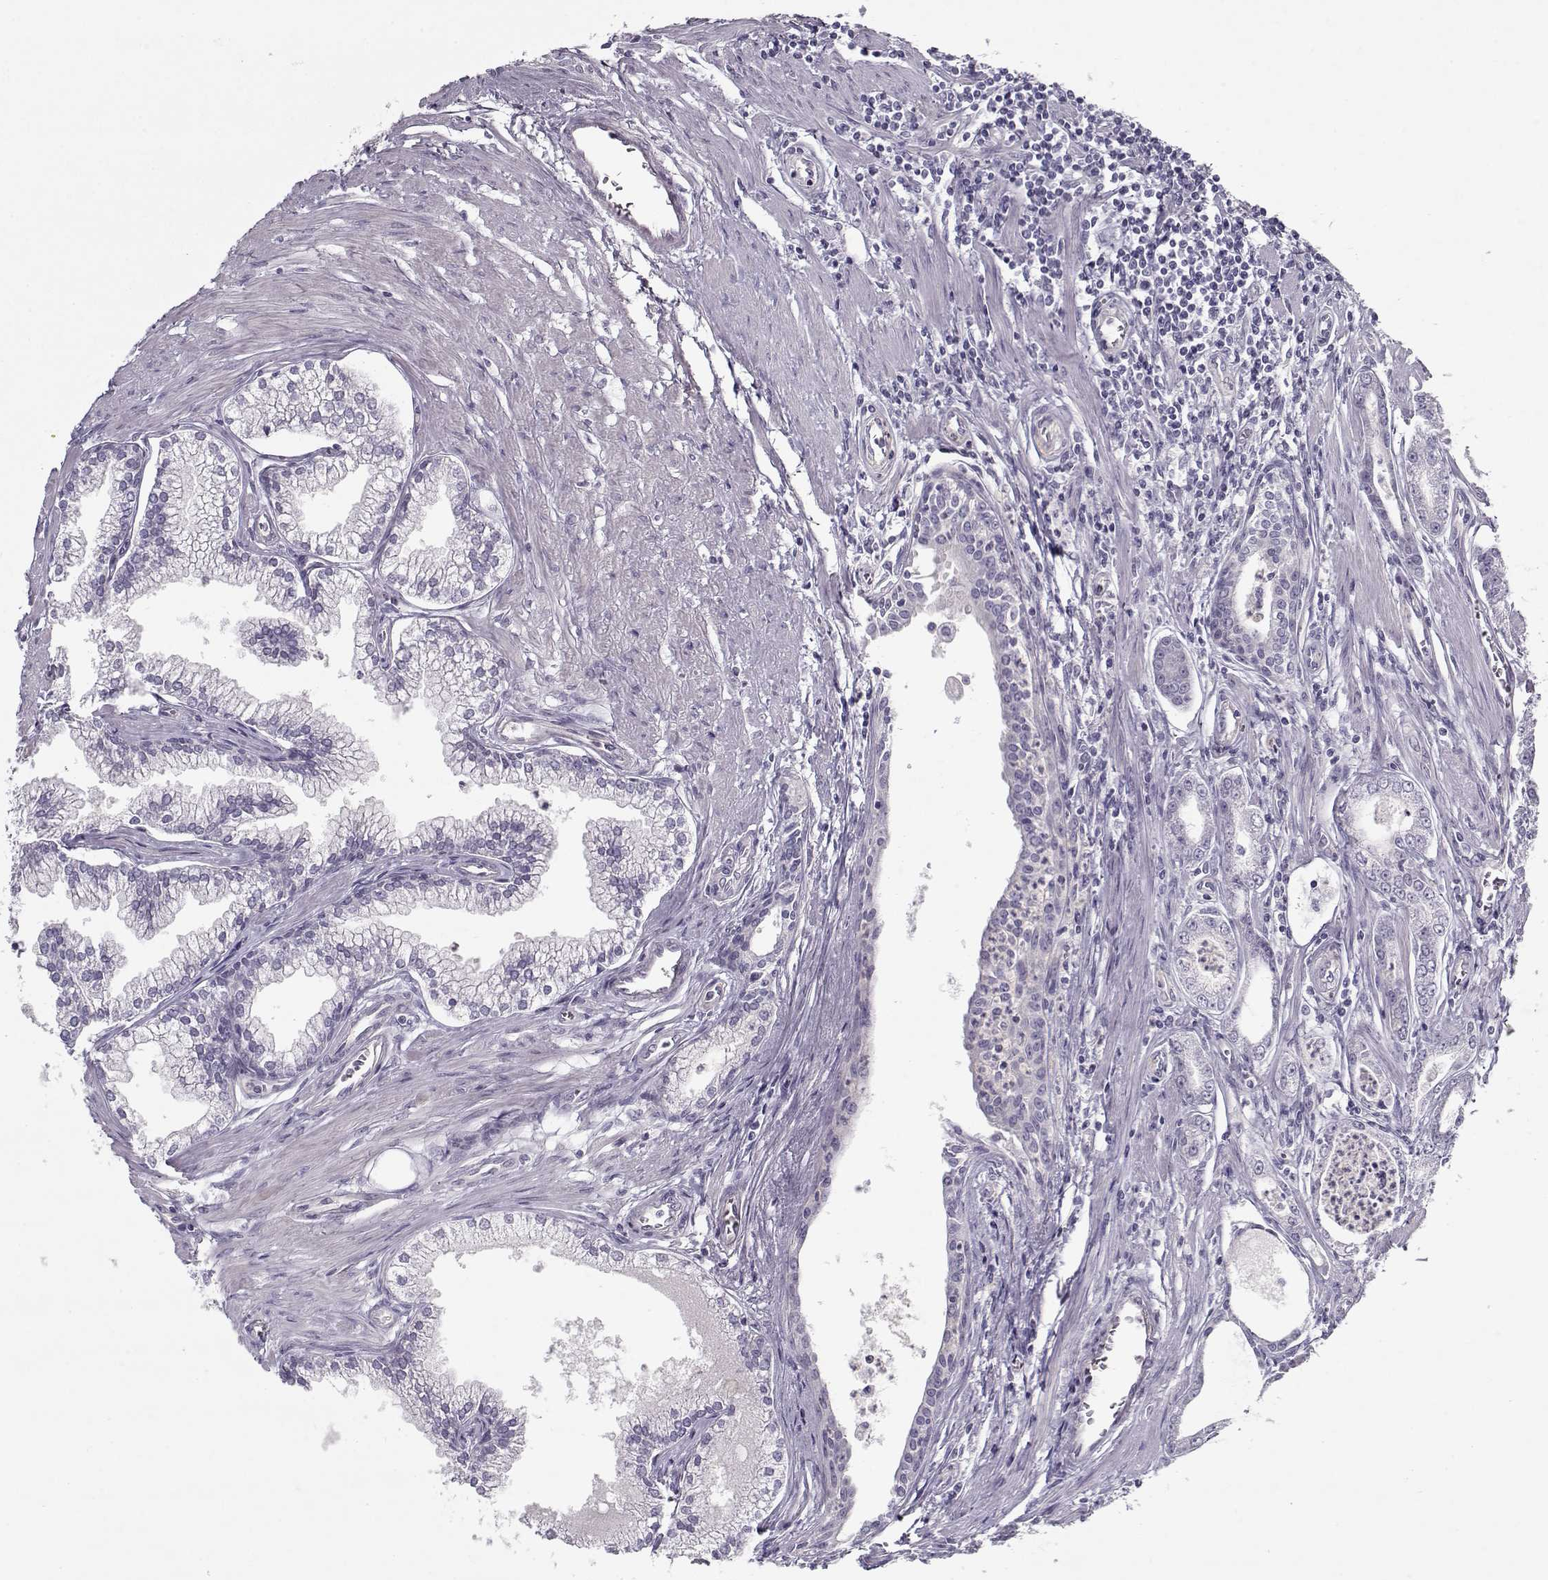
{"staining": {"intensity": "negative", "quantity": "none", "location": "none"}, "tissue": "prostate cancer", "cell_type": "Tumor cells", "image_type": "cancer", "snomed": [{"axis": "morphology", "description": "Adenocarcinoma, NOS"}, {"axis": "topography", "description": "Prostate"}], "caption": "High power microscopy image of an immunohistochemistry (IHC) image of adenocarcinoma (prostate), revealing no significant staining in tumor cells.", "gene": "CCDC136", "patient": {"sex": "male", "age": 71}}